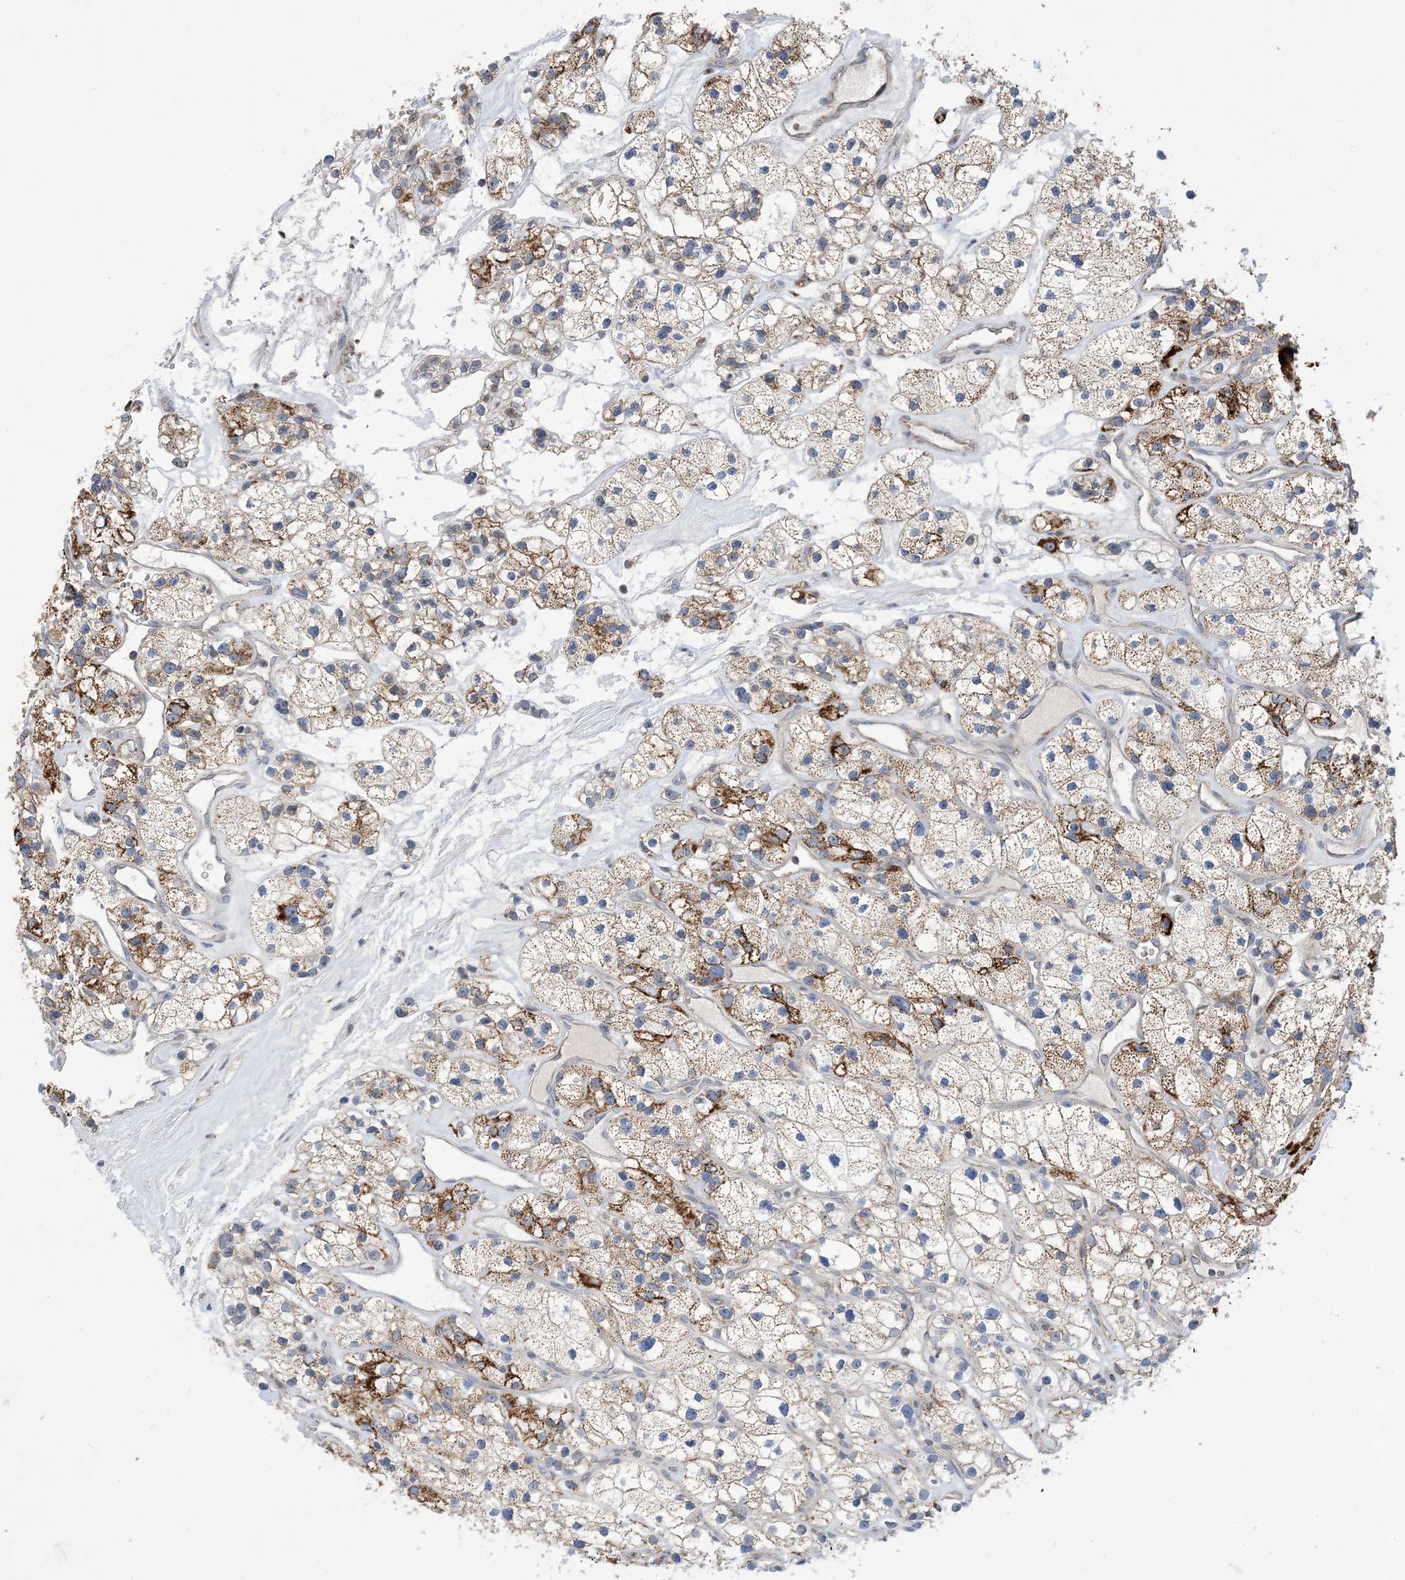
{"staining": {"intensity": "moderate", "quantity": "25%-75%", "location": "cytoplasmic/membranous"}, "tissue": "renal cancer", "cell_type": "Tumor cells", "image_type": "cancer", "snomed": [{"axis": "morphology", "description": "Adenocarcinoma, NOS"}, {"axis": "topography", "description": "Kidney"}], "caption": "Moderate cytoplasmic/membranous protein positivity is appreciated in approximately 25%-75% of tumor cells in adenocarcinoma (renal).", "gene": "CLEC16A", "patient": {"sex": "female", "age": 57}}